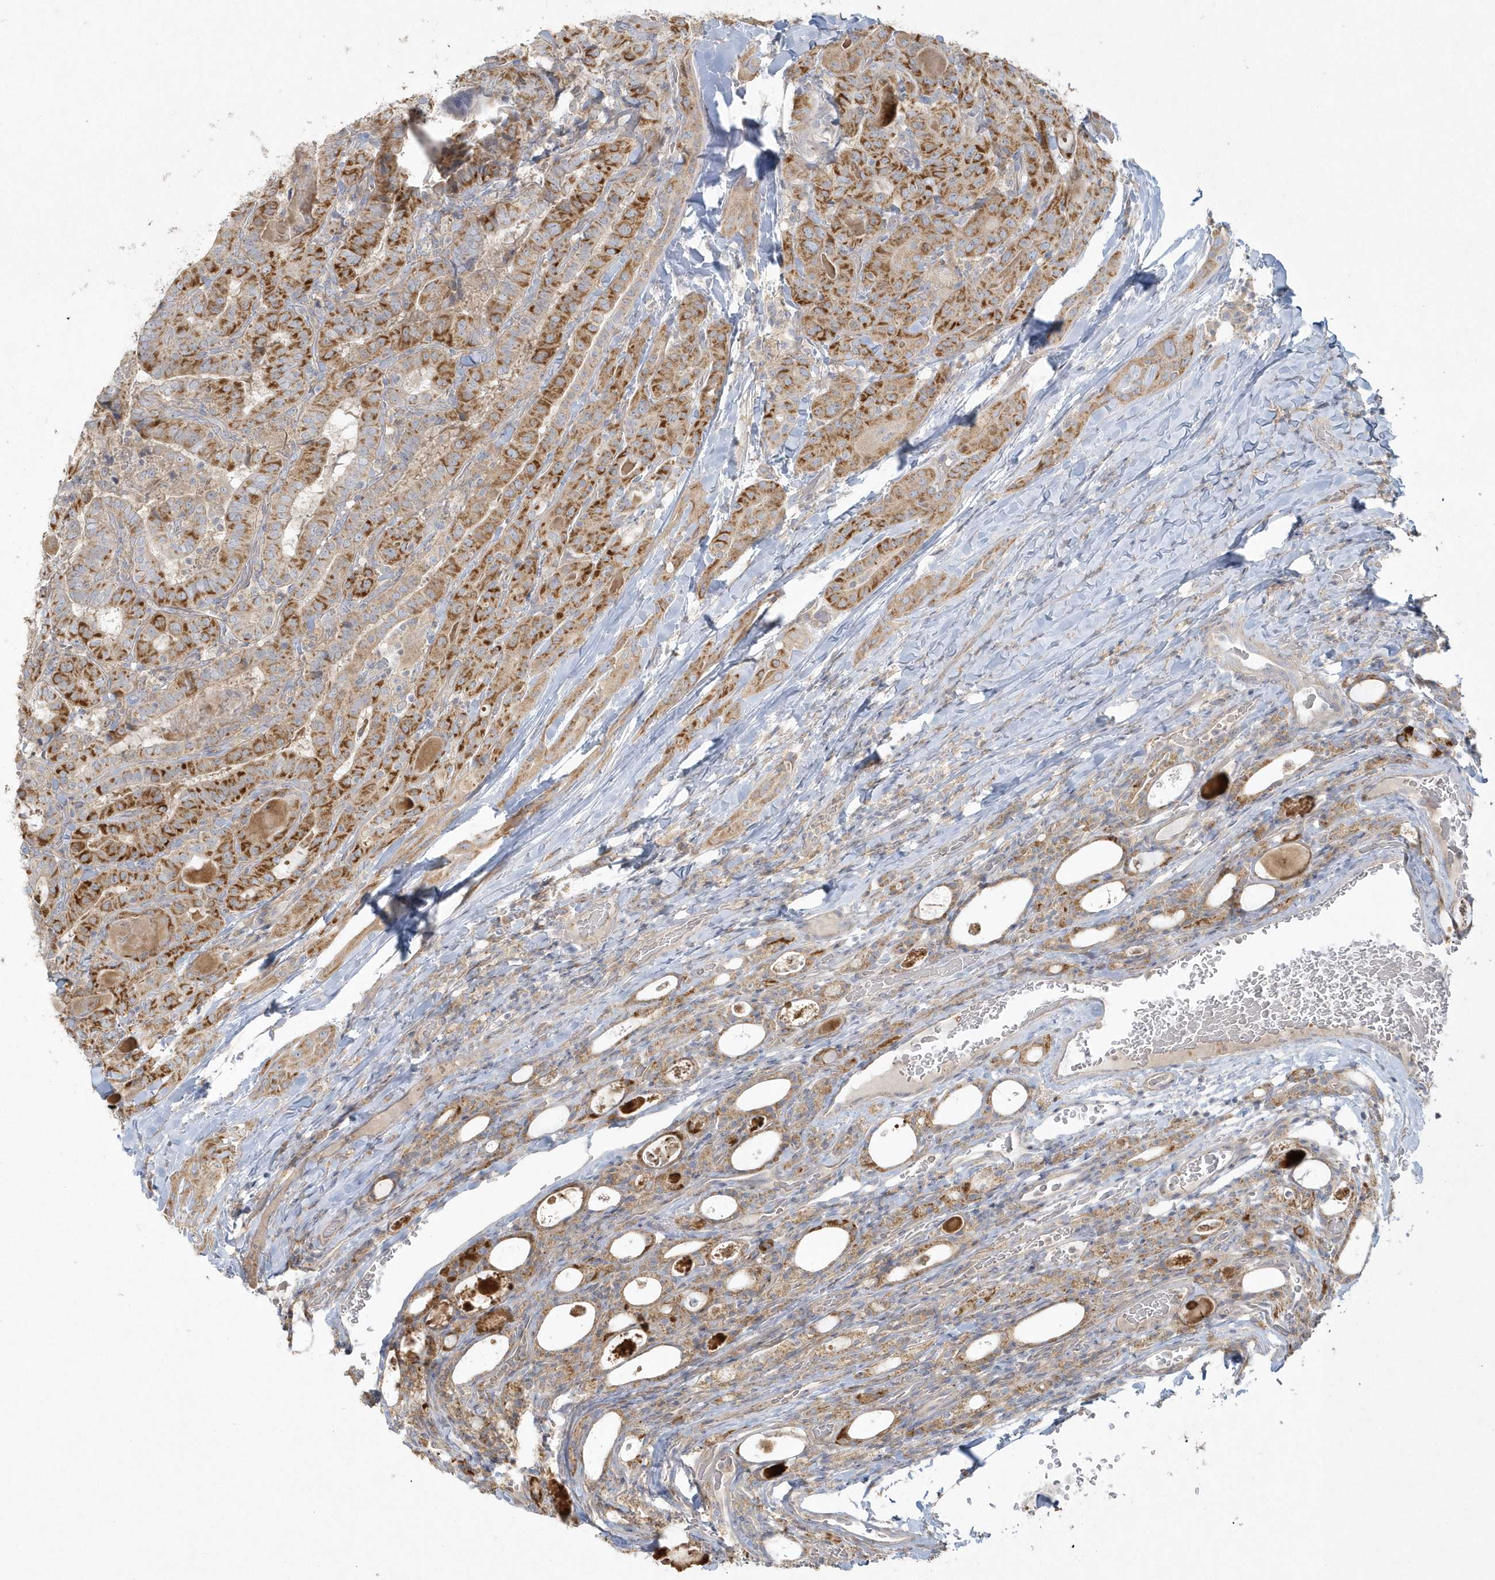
{"staining": {"intensity": "moderate", "quantity": ">75%", "location": "cytoplasmic/membranous"}, "tissue": "thyroid cancer", "cell_type": "Tumor cells", "image_type": "cancer", "snomed": [{"axis": "morphology", "description": "Papillary adenocarcinoma, NOS"}, {"axis": "topography", "description": "Thyroid gland"}], "caption": "DAB immunohistochemical staining of thyroid papillary adenocarcinoma exhibits moderate cytoplasmic/membranous protein positivity in about >75% of tumor cells. The protein is shown in brown color, while the nuclei are stained blue.", "gene": "BLTP3A", "patient": {"sex": "female", "age": 72}}